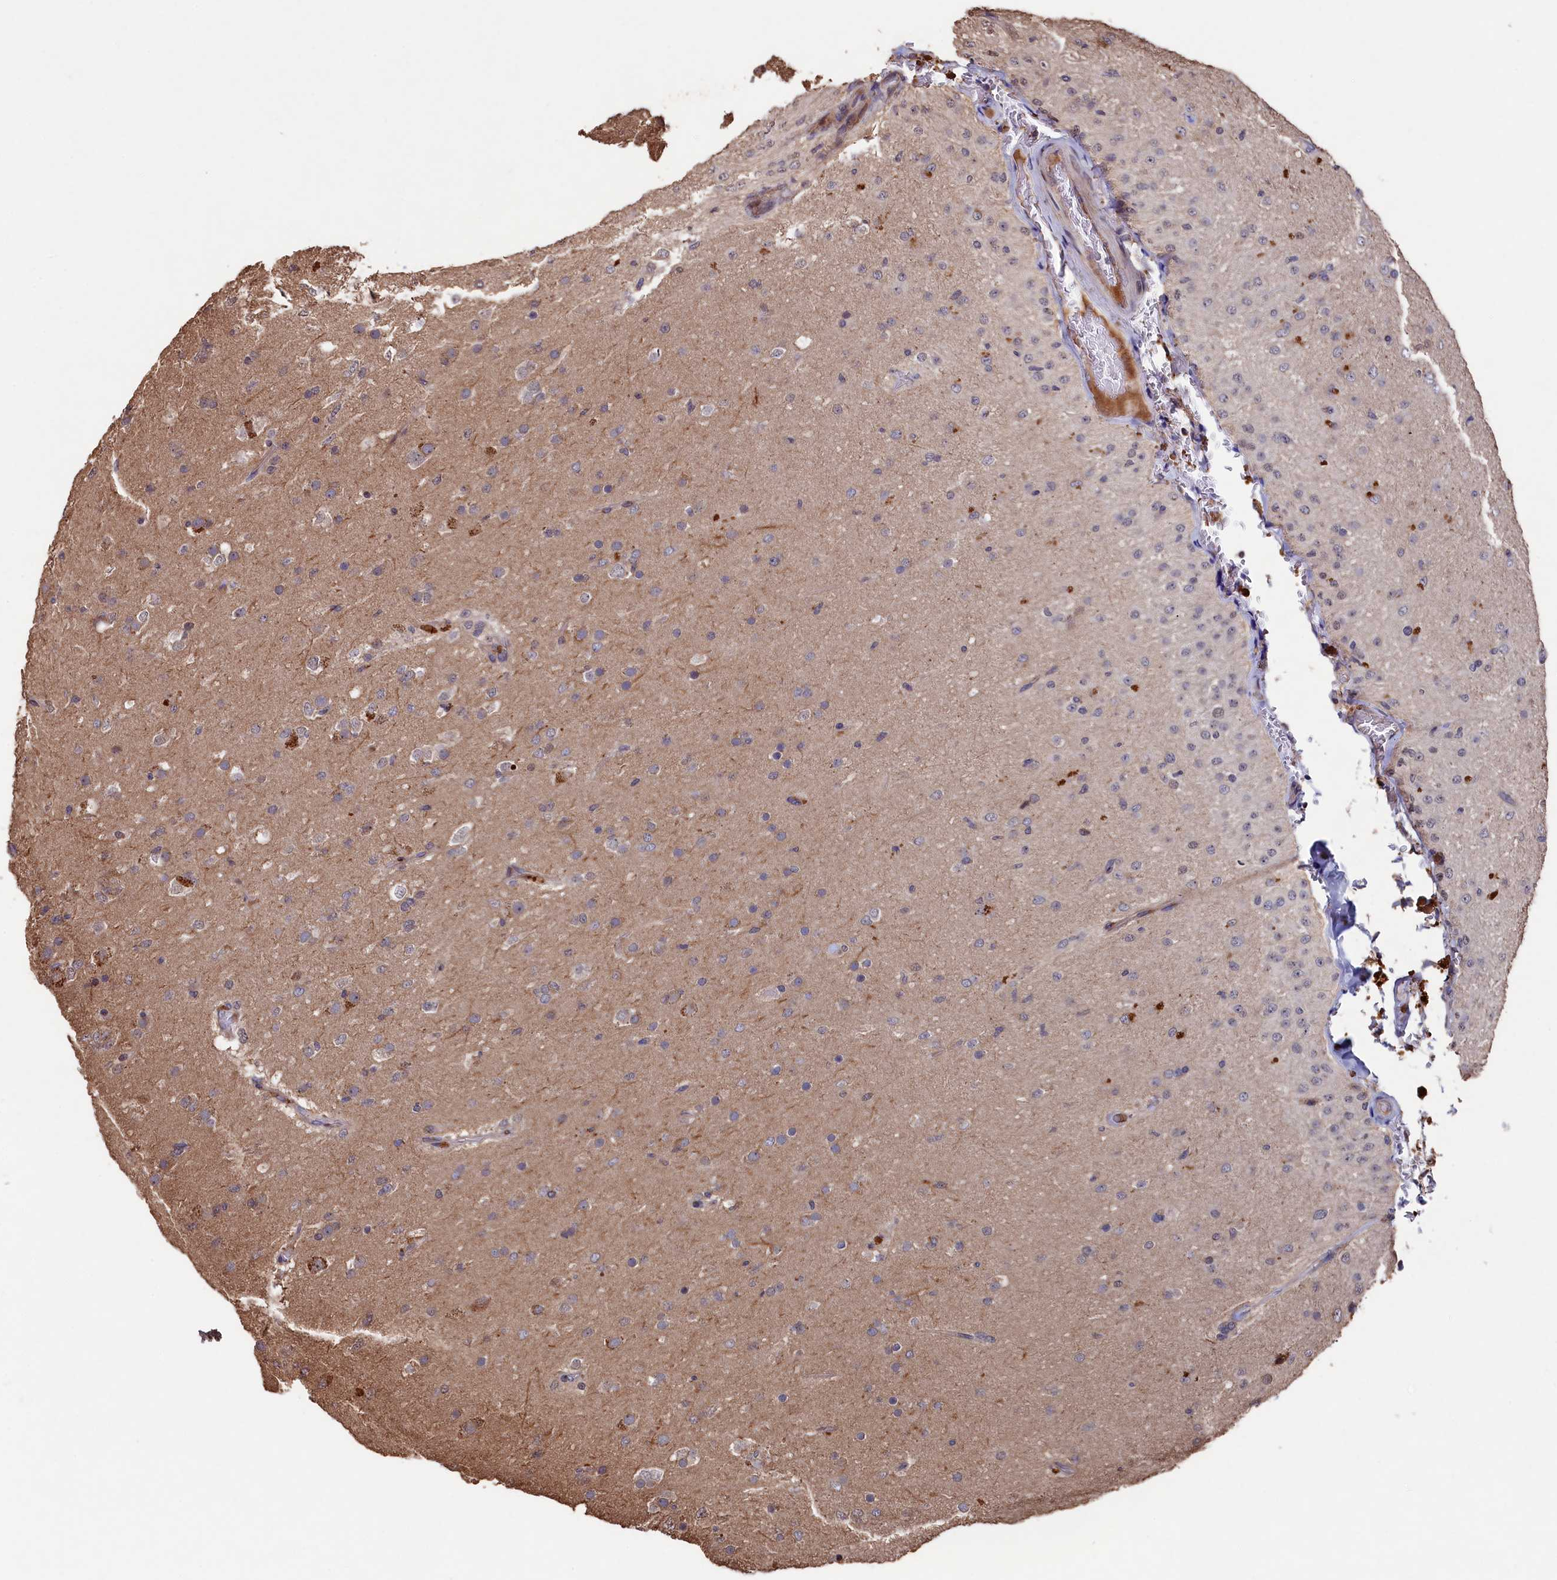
{"staining": {"intensity": "weak", "quantity": "25%-75%", "location": "cytoplasmic/membranous"}, "tissue": "glioma", "cell_type": "Tumor cells", "image_type": "cancer", "snomed": [{"axis": "morphology", "description": "Glioma, malignant, Low grade"}, {"axis": "topography", "description": "Brain"}], "caption": "This image exhibits immunohistochemistry (IHC) staining of malignant glioma (low-grade), with low weak cytoplasmic/membranous positivity in about 25%-75% of tumor cells.", "gene": "NAA60", "patient": {"sex": "male", "age": 65}}